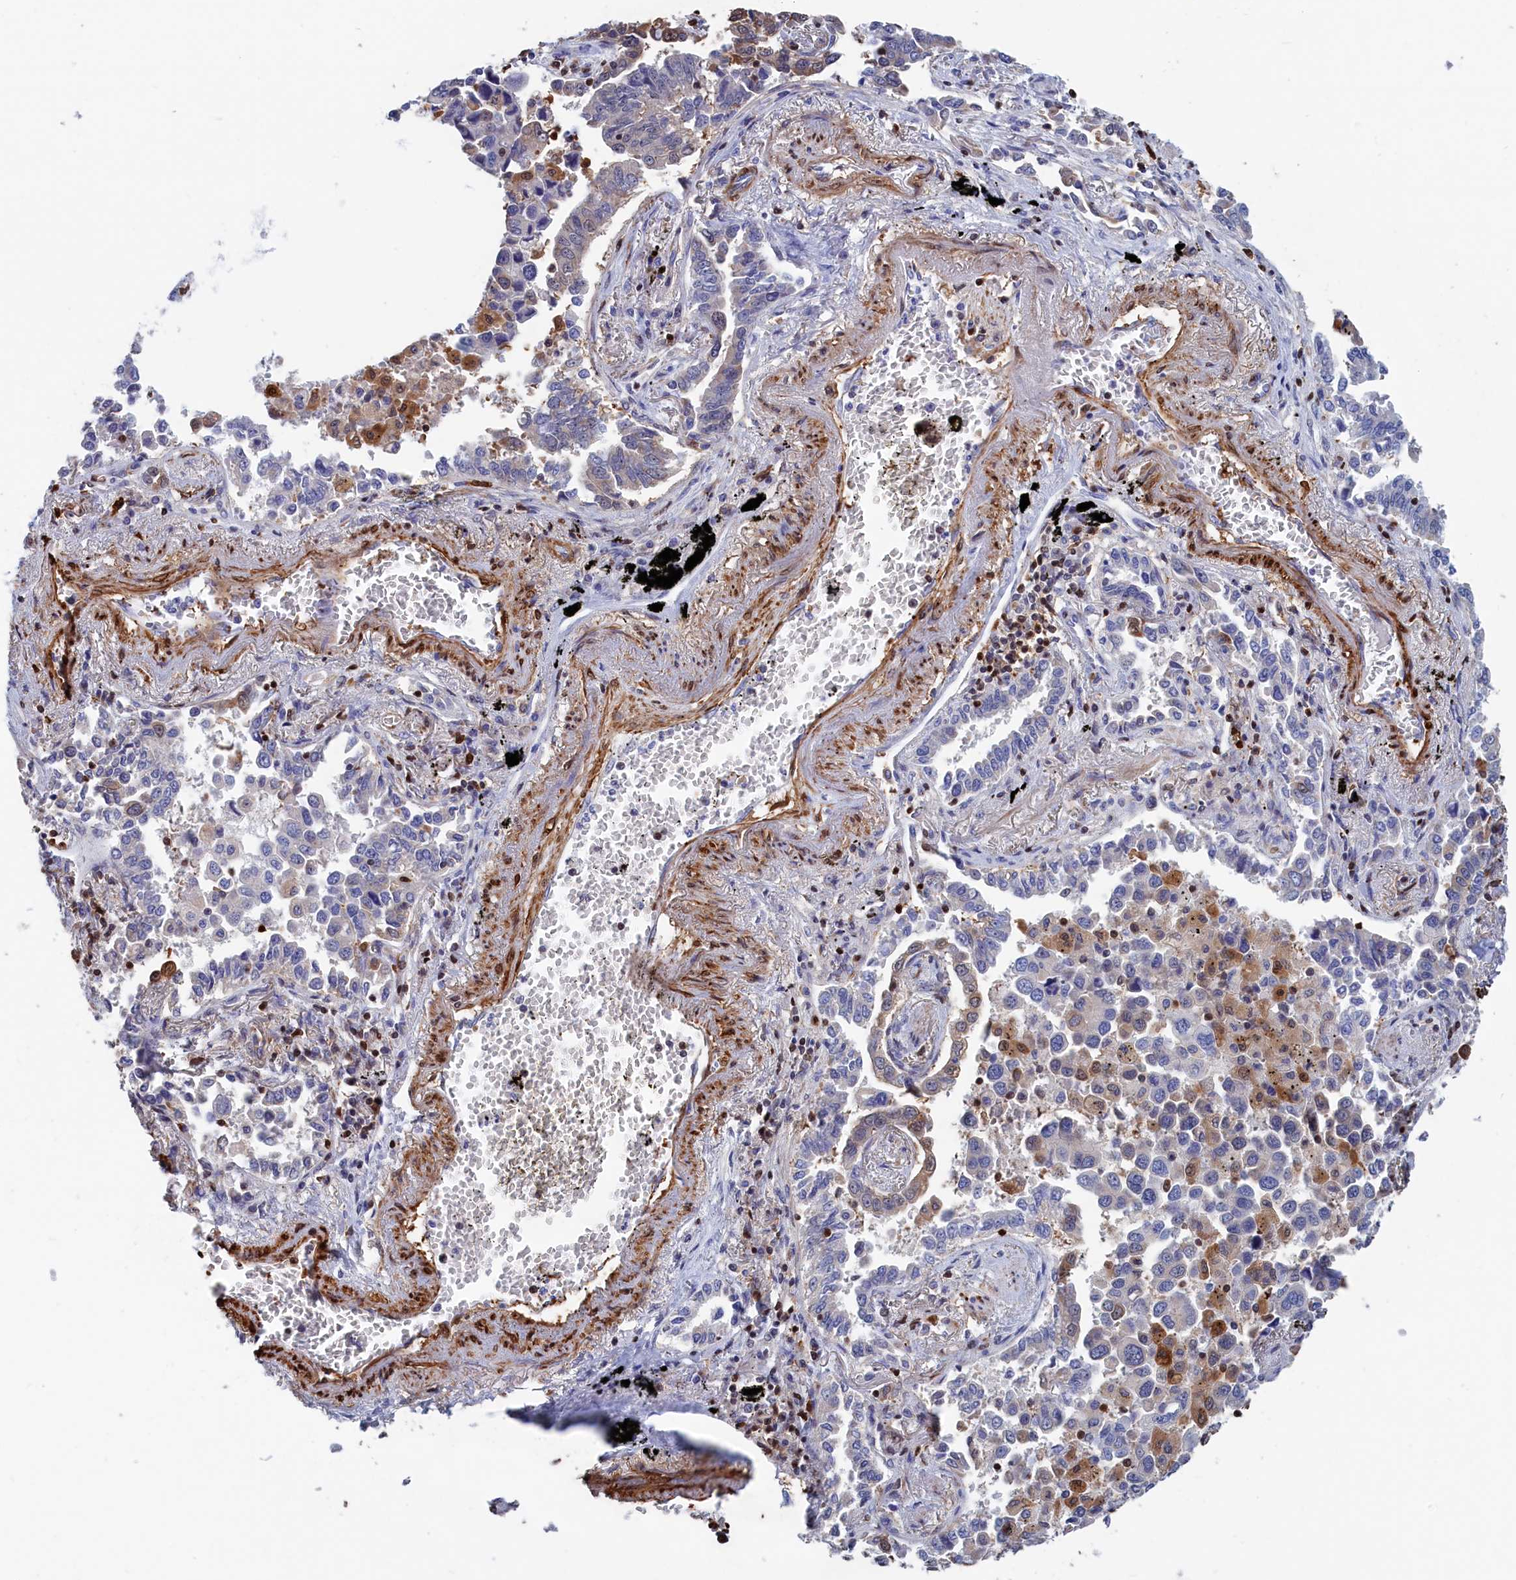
{"staining": {"intensity": "moderate", "quantity": "<25%", "location": "cytoplasmic/membranous,nuclear"}, "tissue": "lung cancer", "cell_type": "Tumor cells", "image_type": "cancer", "snomed": [{"axis": "morphology", "description": "Adenocarcinoma, NOS"}, {"axis": "topography", "description": "Lung"}], "caption": "Immunohistochemical staining of lung cancer (adenocarcinoma) displays low levels of moderate cytoplasmic/membranous and nuclear expression in about <25% of tumor cells. (DAB IHC with brightfield microscopy, high magnification).", "gene": "CRIP1", "patient": {"sex": "male", "age": 67}}